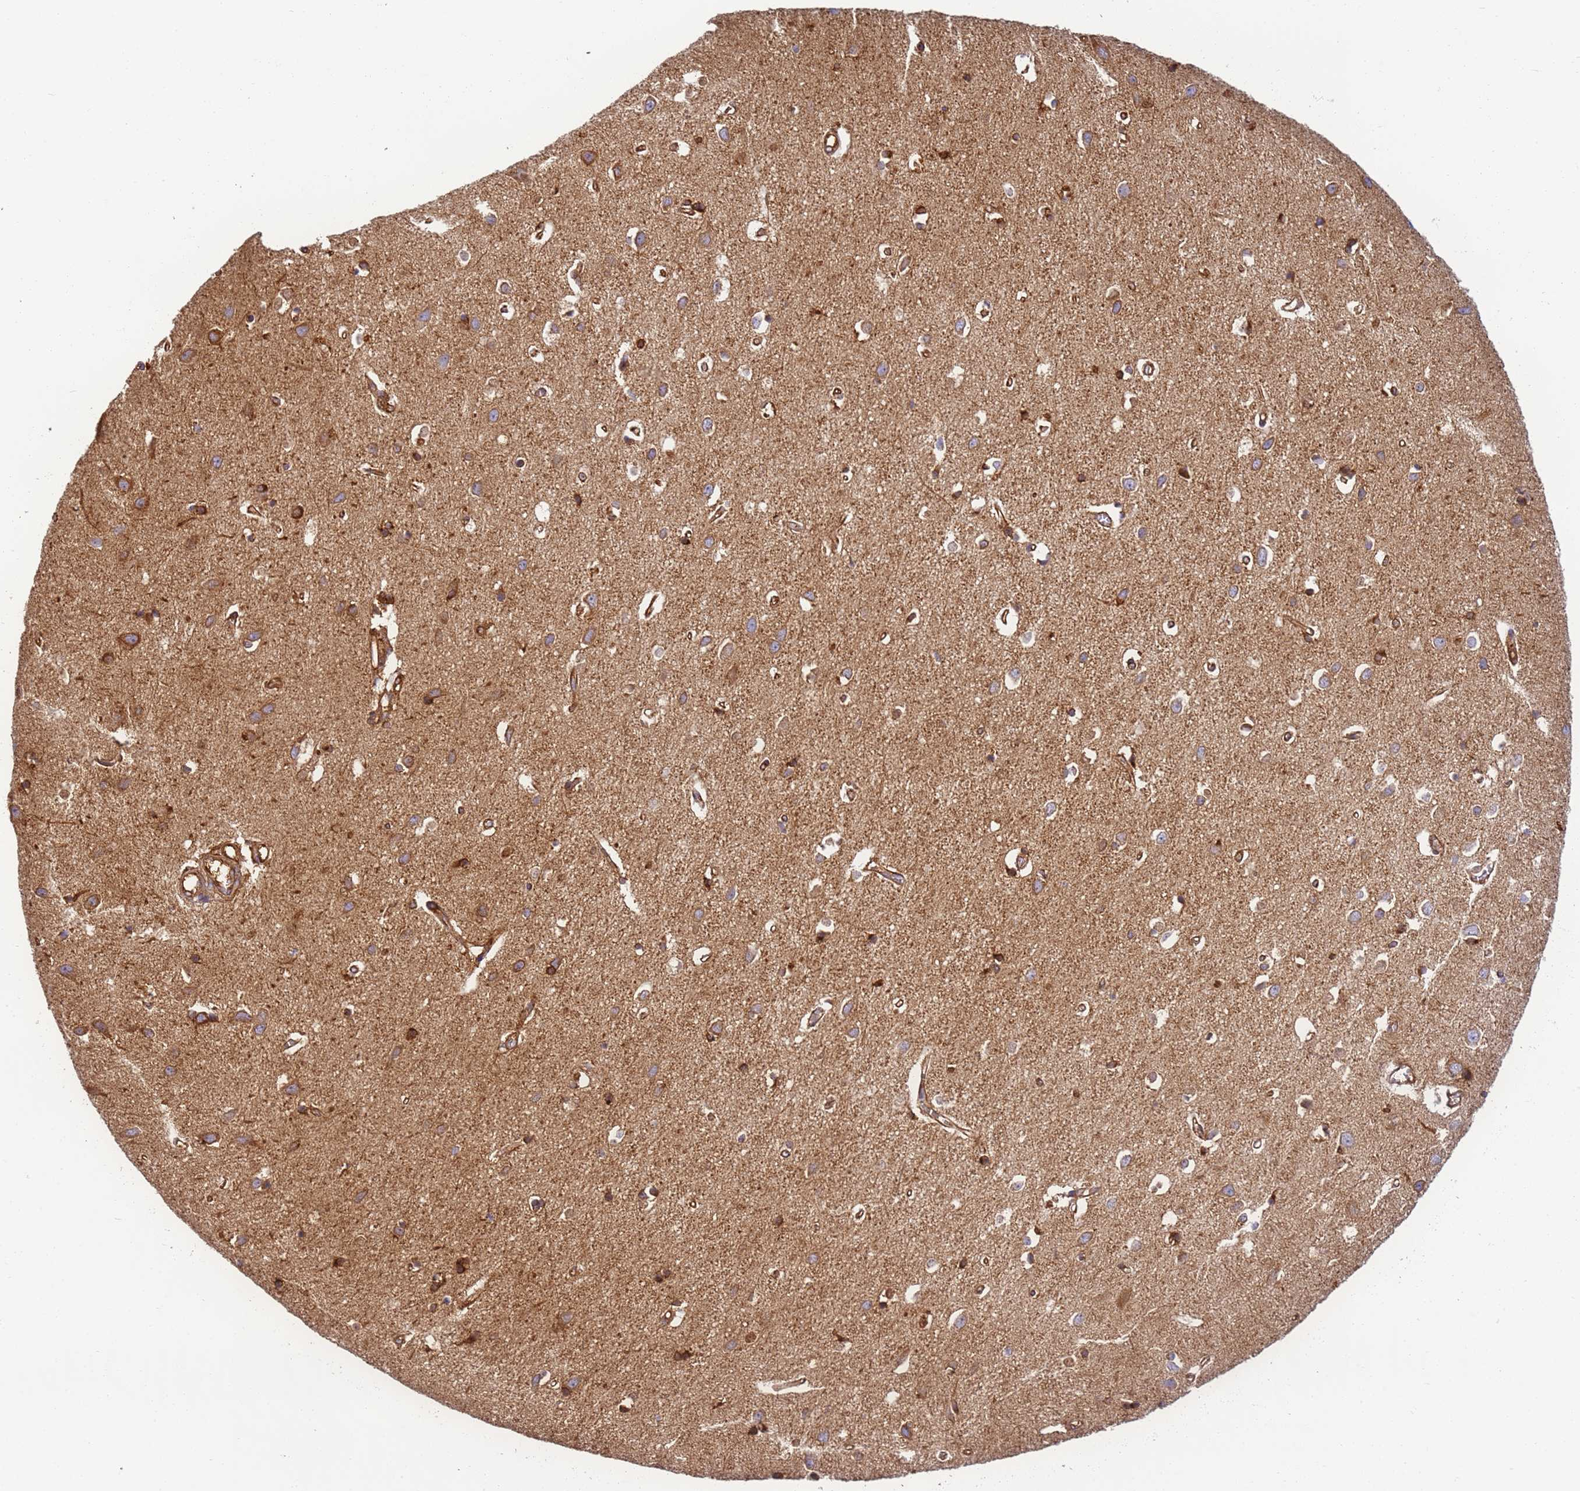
{"staining": {"intensity": "moderate", "quantity": ">75%", "location": "cytoplasmic/membranous"}, "tissue": "cerebral cortex", "cell_type": "Endothelial cells", "image_type": "normal", "snomed": [{"axis": "morphology", "description": "Normal tissue, NOS"}, {"axis": "topography", "description": "Cerebral cortex"}], "caption": "This image displays IHC staining of unremarkable cerebral cortex, with medium moderate cytoplasmic/membranous expression in approximately >75% of endothelial cells.", "gene": "DYNC1I2", "patient": {"sex": "female", "age": 64}}